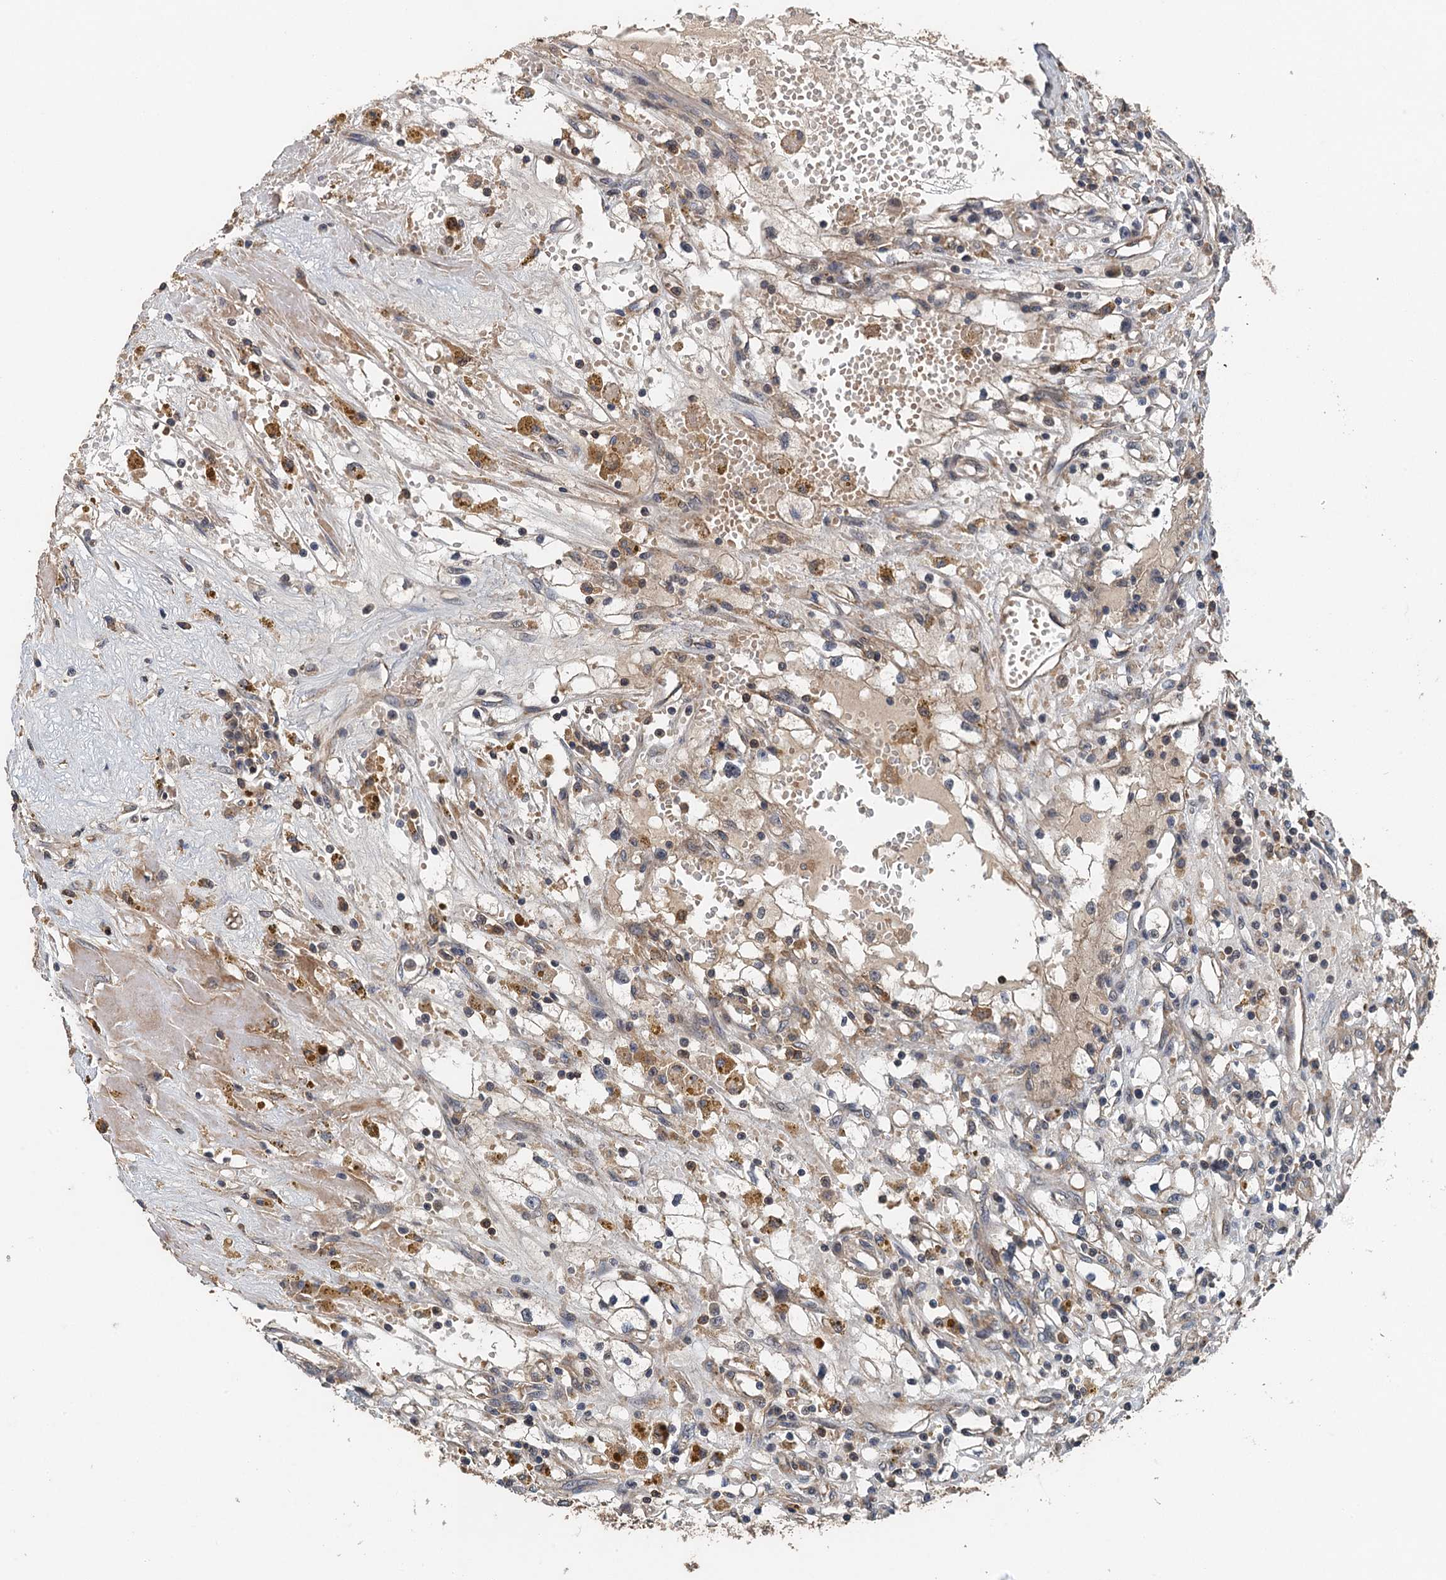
{"staining": {"intensity": "negative", "quantity": "none", "location": "none"}, "tissue": "renal cancer", "cell_type": "Tumor cells", "image_type": "cancer", "snomed": [{"axis": "morphology", "description": "Adenocarcinoma, NOS"}, {"axis": "topography", "description": "Kidney"}], "caption": "A photomicrograph of human renal cancer (adenocarcinoma) is negative for staining in tumor cells.", "gene": "BORCS5", "patient": {"sex": "male", "age": 56}}